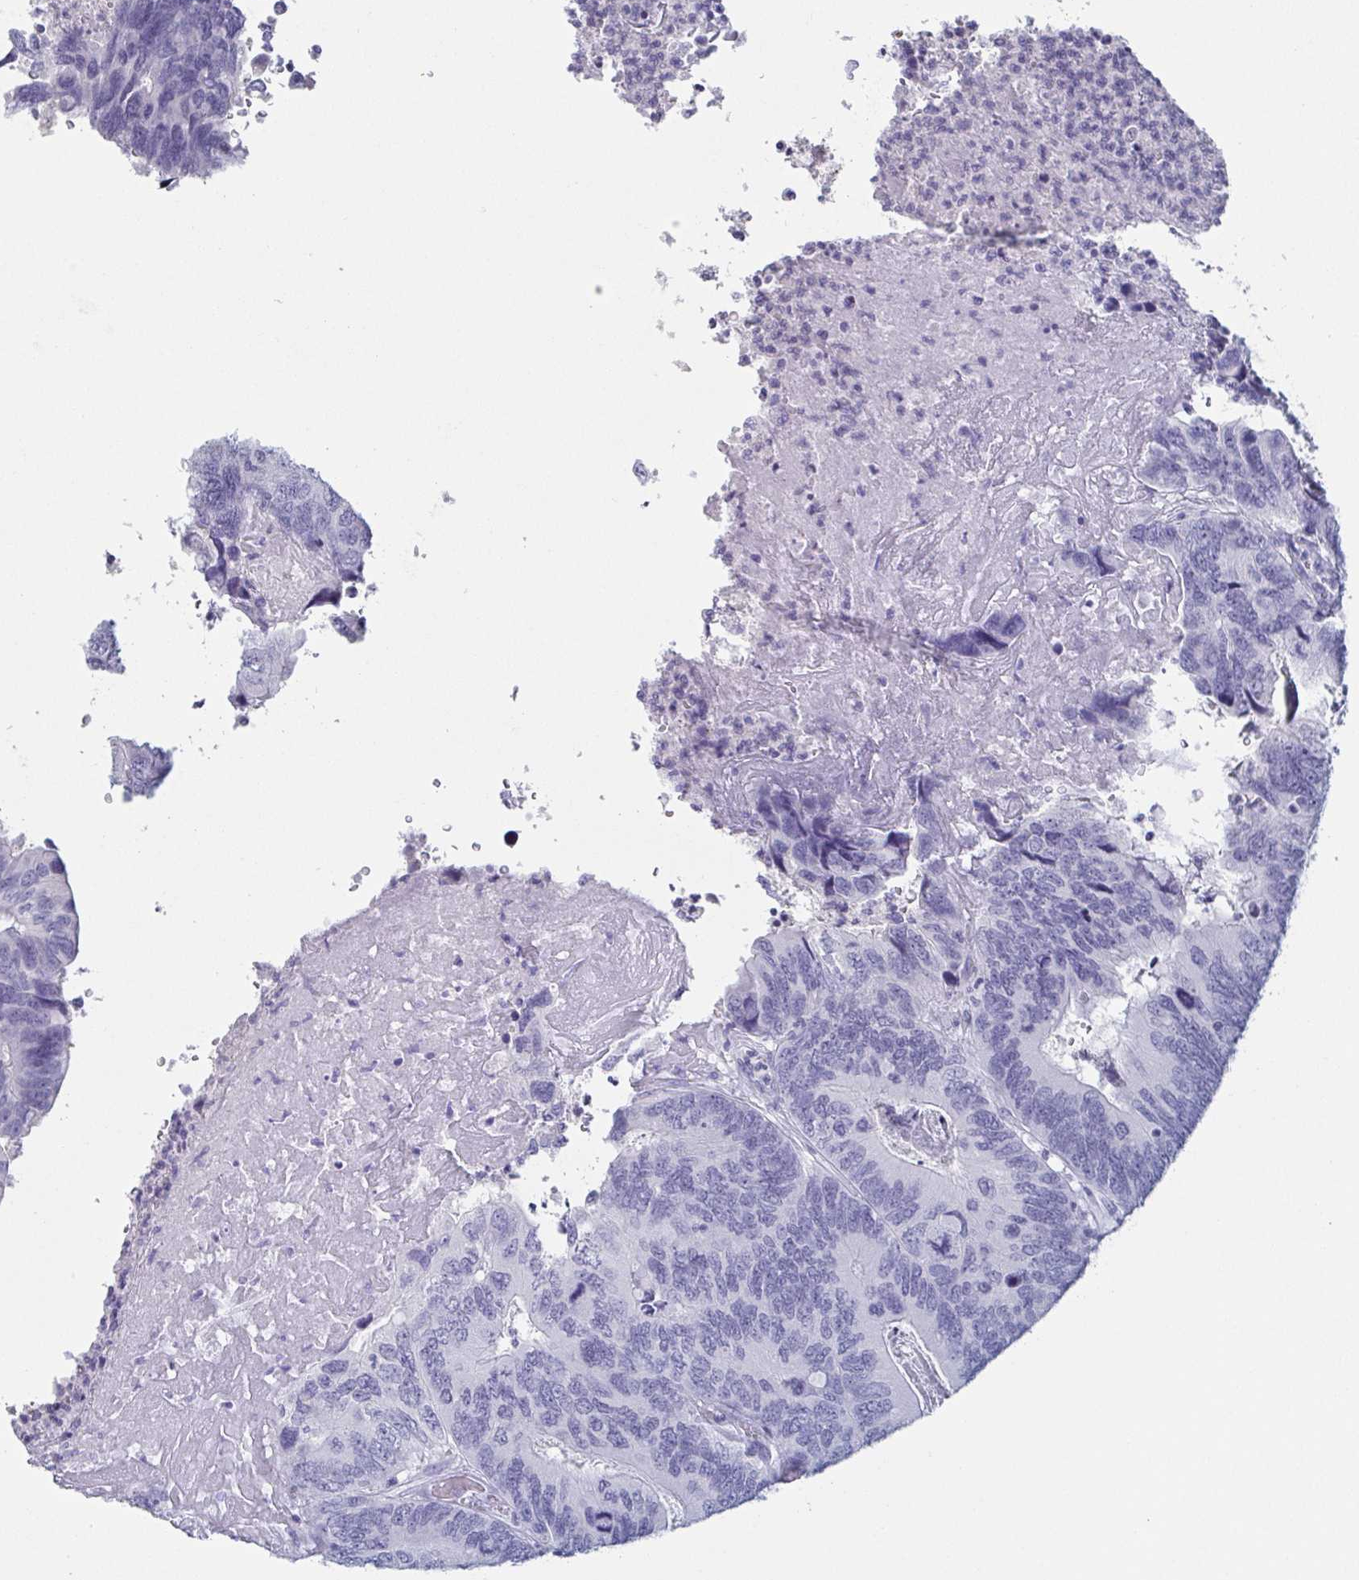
{"staining": {"intensity": "negative", "quantity": "none", "location": "none"}, "tissue": "colorectal cancer", "cell_type": "Tumor cells", "image_type": "cancer", "snomed": [{"axis": "morphology", "description": "Adenocarcinoma, NOS"}, {"axis": "topography", "description": "Colon"}], "caption": "Tumor cells show no significant protein expression in colorectal cancer.", "gene": "ITLN1", "patient": {"sex": "female", "age": 67}}